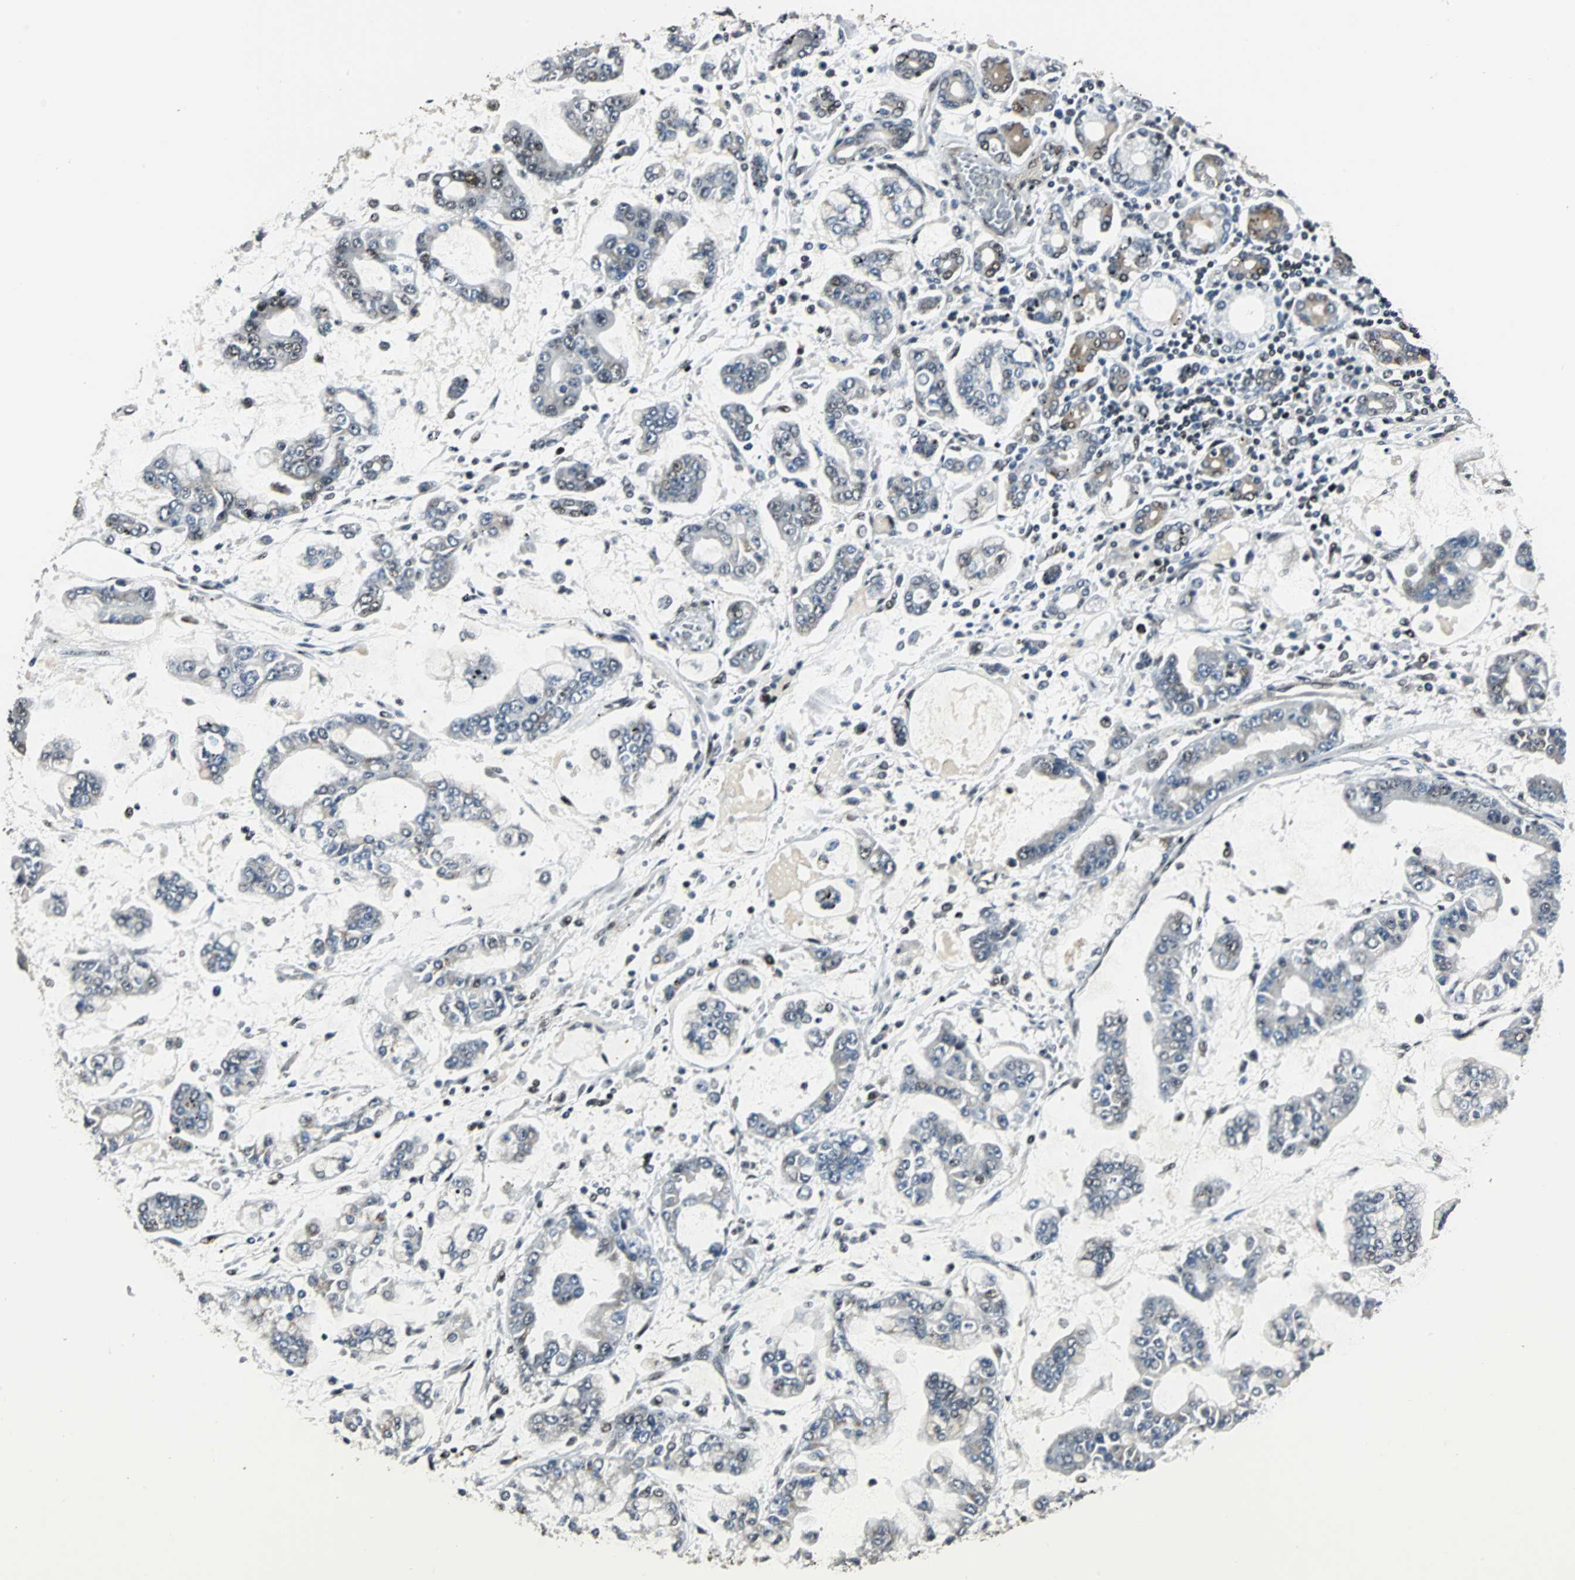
{"staining": {"intensity": "negative", "quantity": "none", "location": "none"}, "tissue": "stomach cancer", "cell_type": "Tumor cells", "image_type": "cancer", "snomed": [{"axis": "morphology", "description": "Normal tissue, NOS"}, {"axis": "morphology", "description": "Adenocarcinoma, NOS"}, {"axis": "topography", "description": "Stomach, upper"}, {"axis": "topography", "description": "Stomach"}], "caption": "This is an IHC photomicrograph of adenocarcinoma (stomach). There is no staining in tumor cells.", "gene": "MED4", "patient": {"sex": "male", "age": 76}}